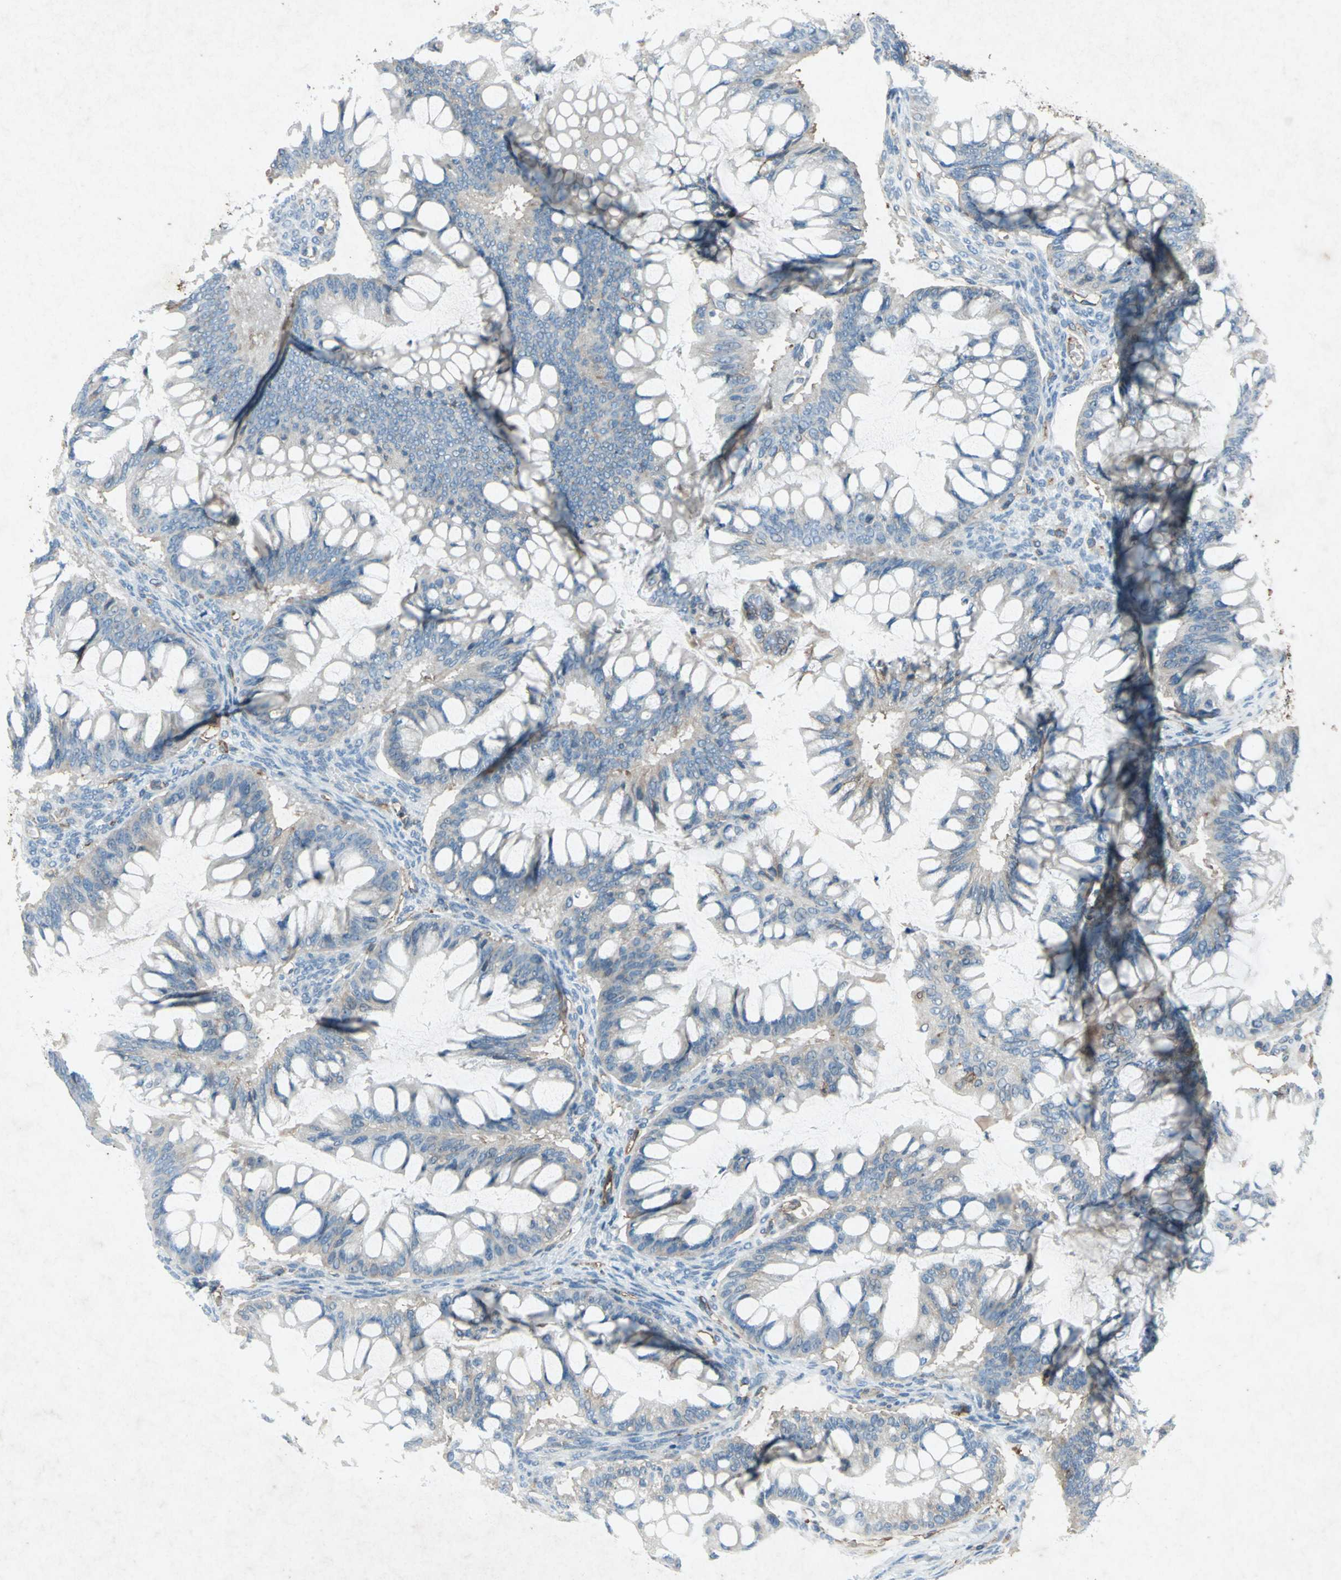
{"staining": {"intensity": "weak", "quantity": "25%-75%", "location": "cytoplasmic/membranous"}, "tissue": "ovarian cancer", "cell_type": "Tumor cells", "image_type": "cancer", "snomed": [{"axis": "morphology", "description": "Cystadenocarcinoma, mucinous, NOS"}, {"axis": "topography", "description": "Ovary"}], "caption": "Approximately 25%-75% of tumor cells in human mucinous cystadenocarcinoma (ovarian) reveal weak cytoplasmic/membranous protein expression as visualized by brown immunohistochemical staining.", "gene": "CCR6", "patient": {"sex": "female", "age": 73}}